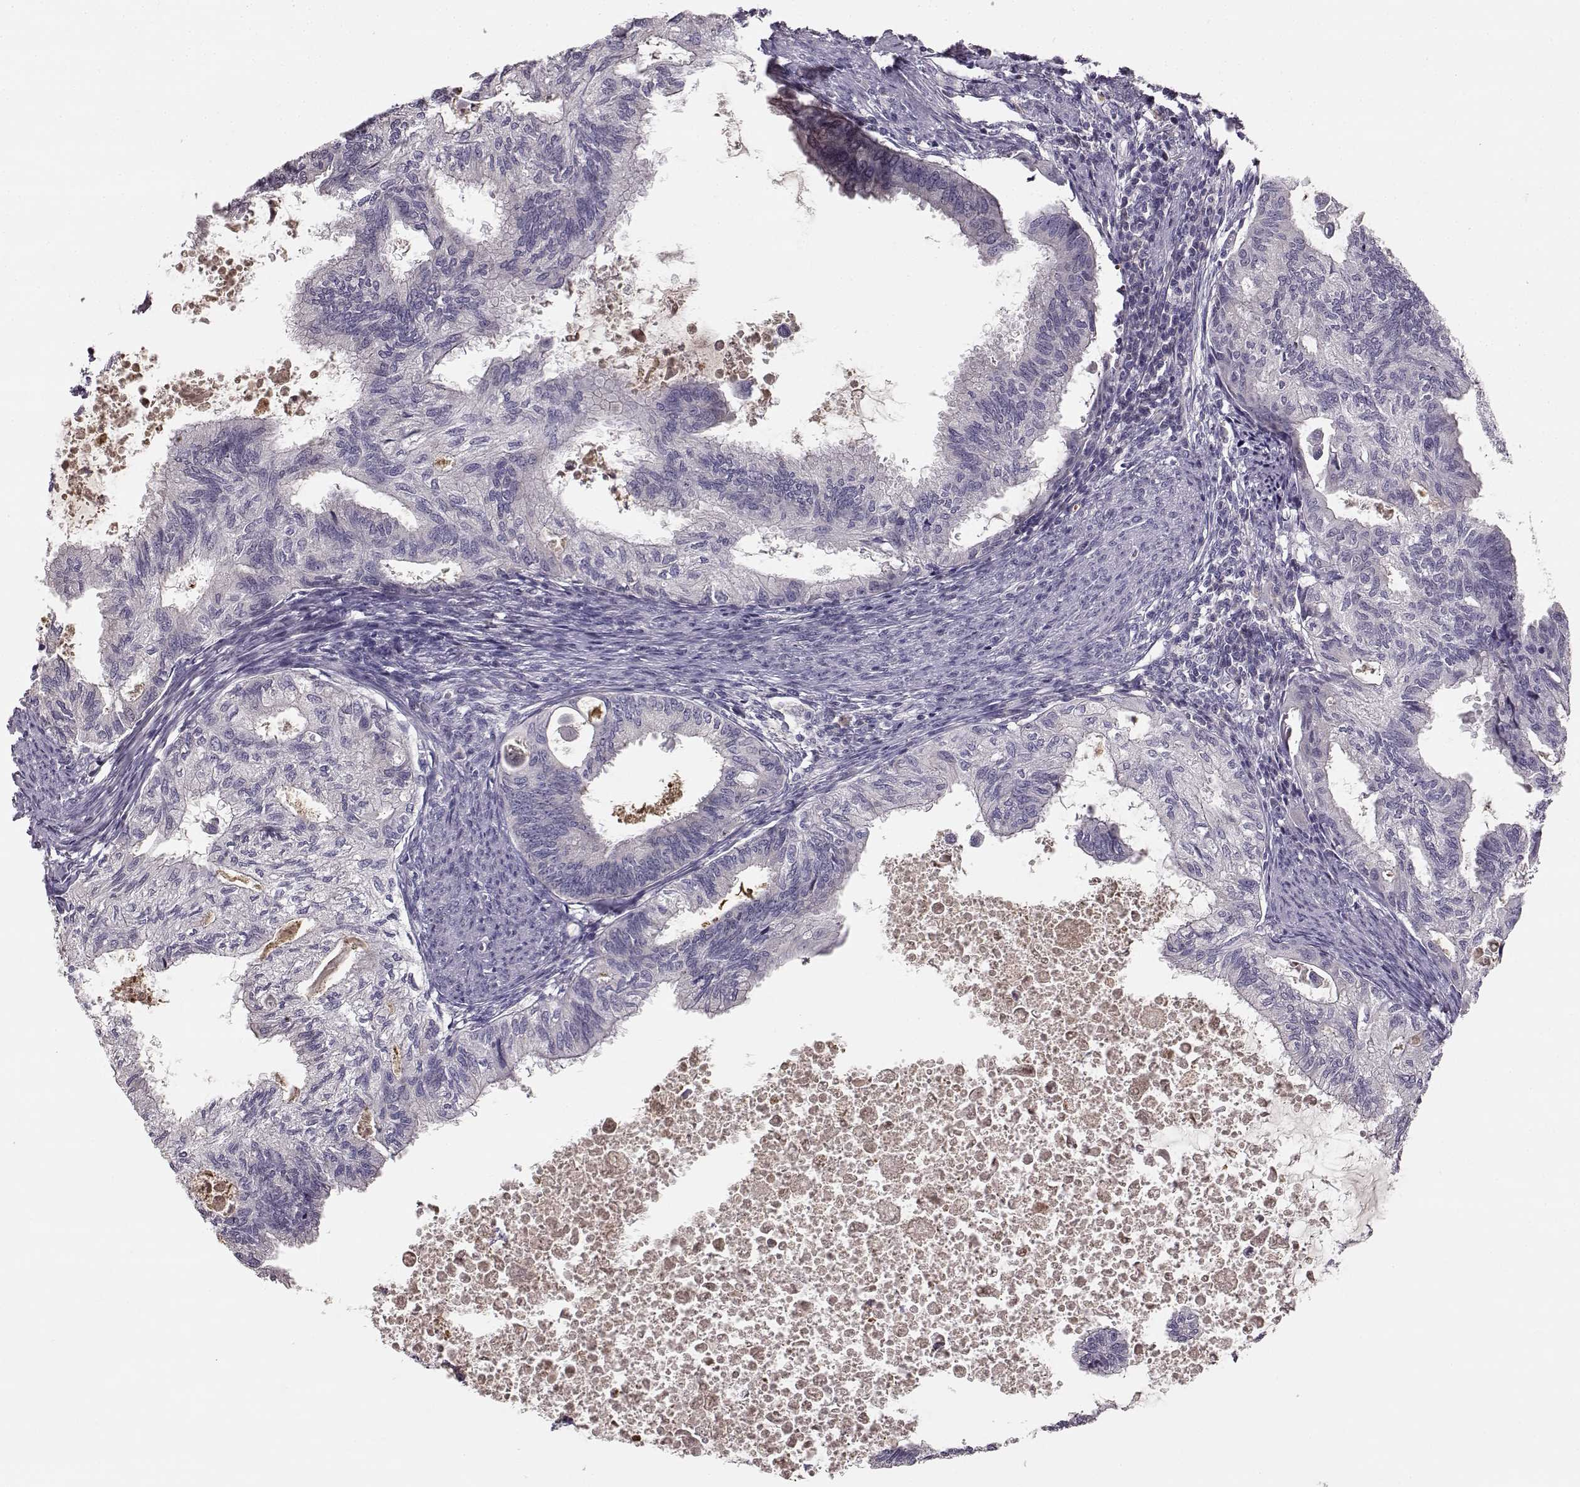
{"staining": {"intensity": "negative", "quantity": "none", "location": "none"}, "tissue": "endometrial cancer", "cell_type": "Tumor cells", "image_type": "cancer", "snomed": [{"axis": "morphology", "description": "Adenocarcinoma, NOS"}, {"axis": "topography", "description": "Endometrium"}], "caption": "Tumor cells are negative for brown protein staining in endometrial cancer (adenocarcinoma).", "gene": "YJEFN3", "patient": {"sex": "female", "age": 86}}